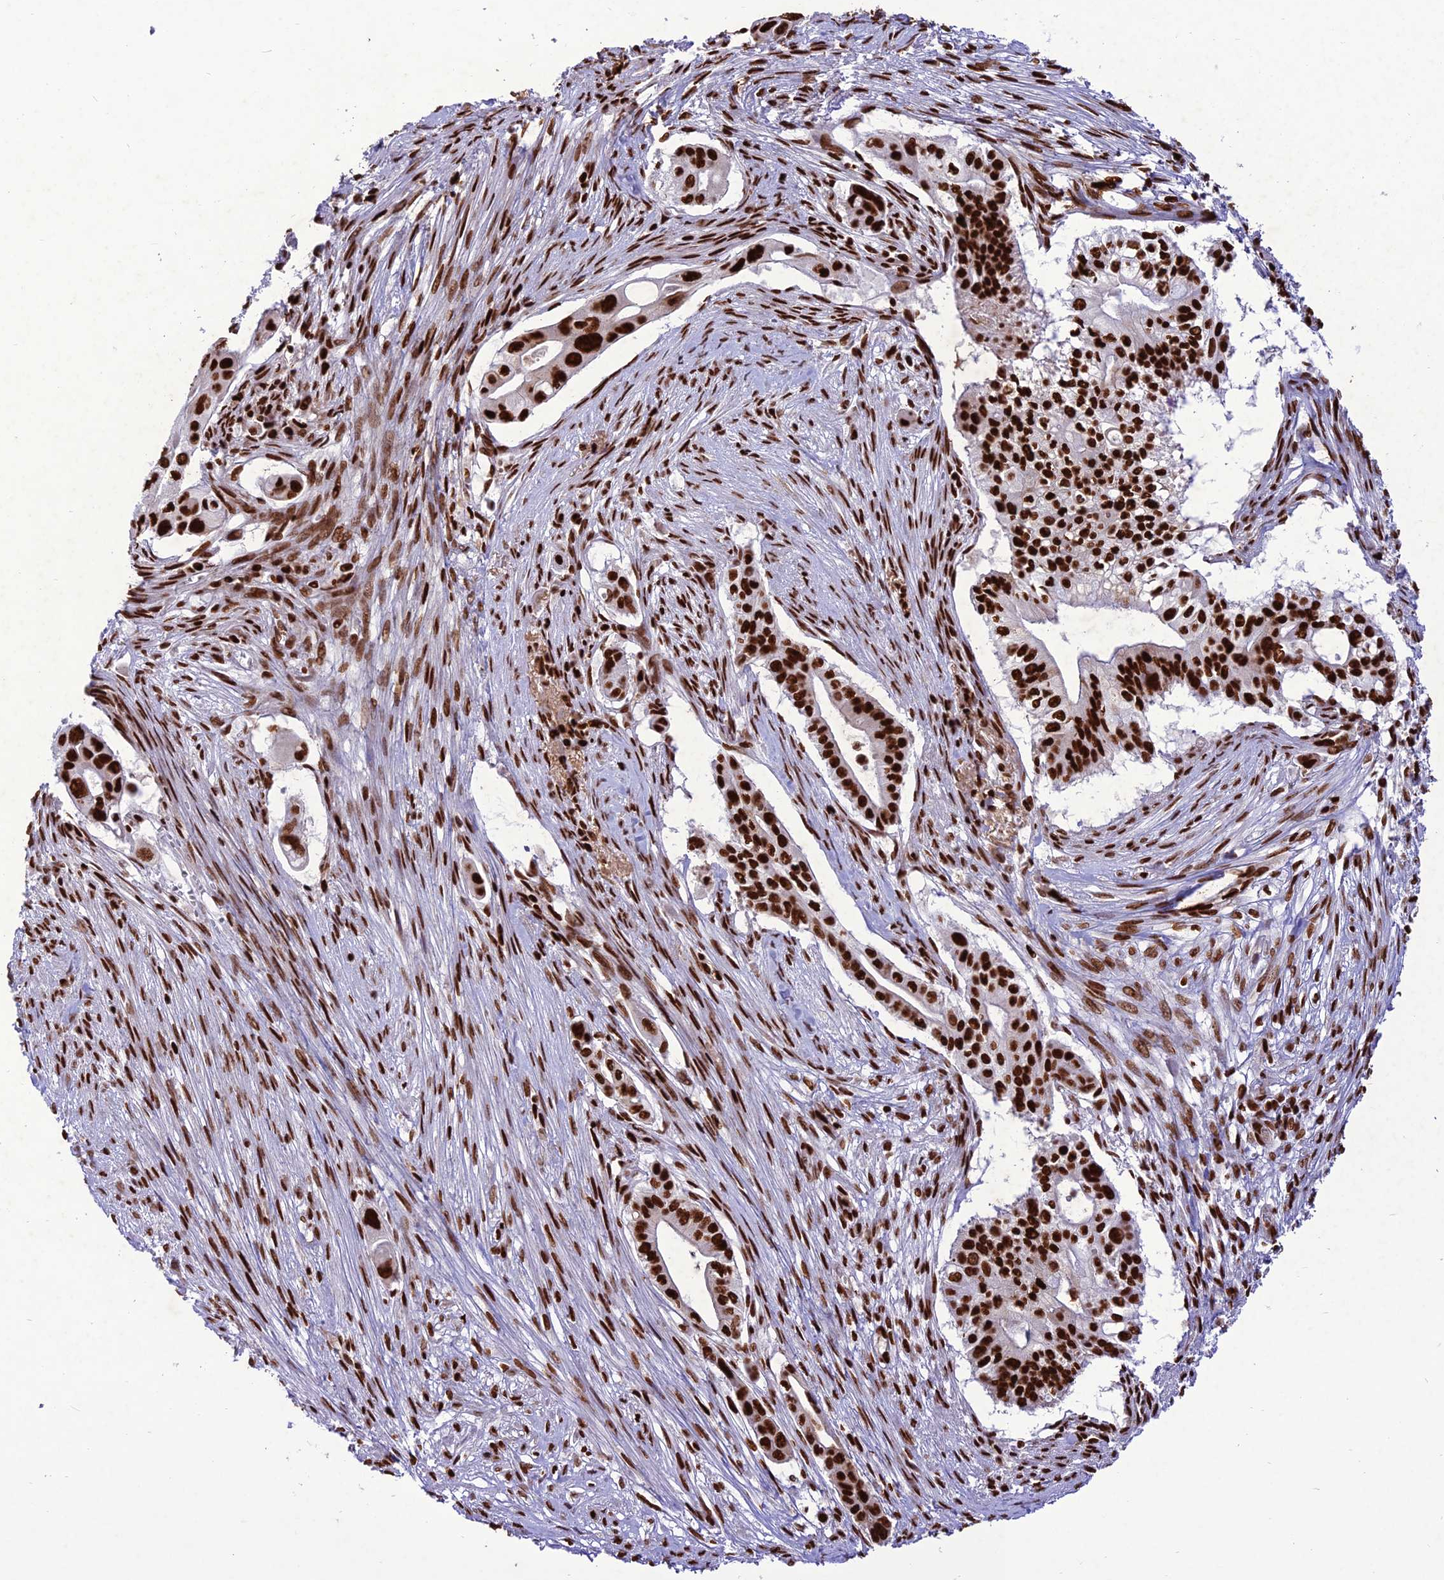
{"staining": {"intensity": "strong", "quantity": ">75%", "location": "nuclear"}, "tissue": "pancreatic cancer", "cell_type": "Tumor cells", "image_type": "cancer", "snomed": [{"axis": "morphology", "description": "Adenocarcinoma, NOS"}, {"axis": "topography", "description": "Pancreas"}], "caption": "Tumor cells display high levels of strong nuclear positivity in approximately >75% of cells in pancreatic cancer (adenocarcinoma). (DAB (3,3'-diaminobenzidine) = brown stain, brightfield microscopy at high magnification).", "gene": "INO80E", "patient": {"sex": "male", "age": 68}}